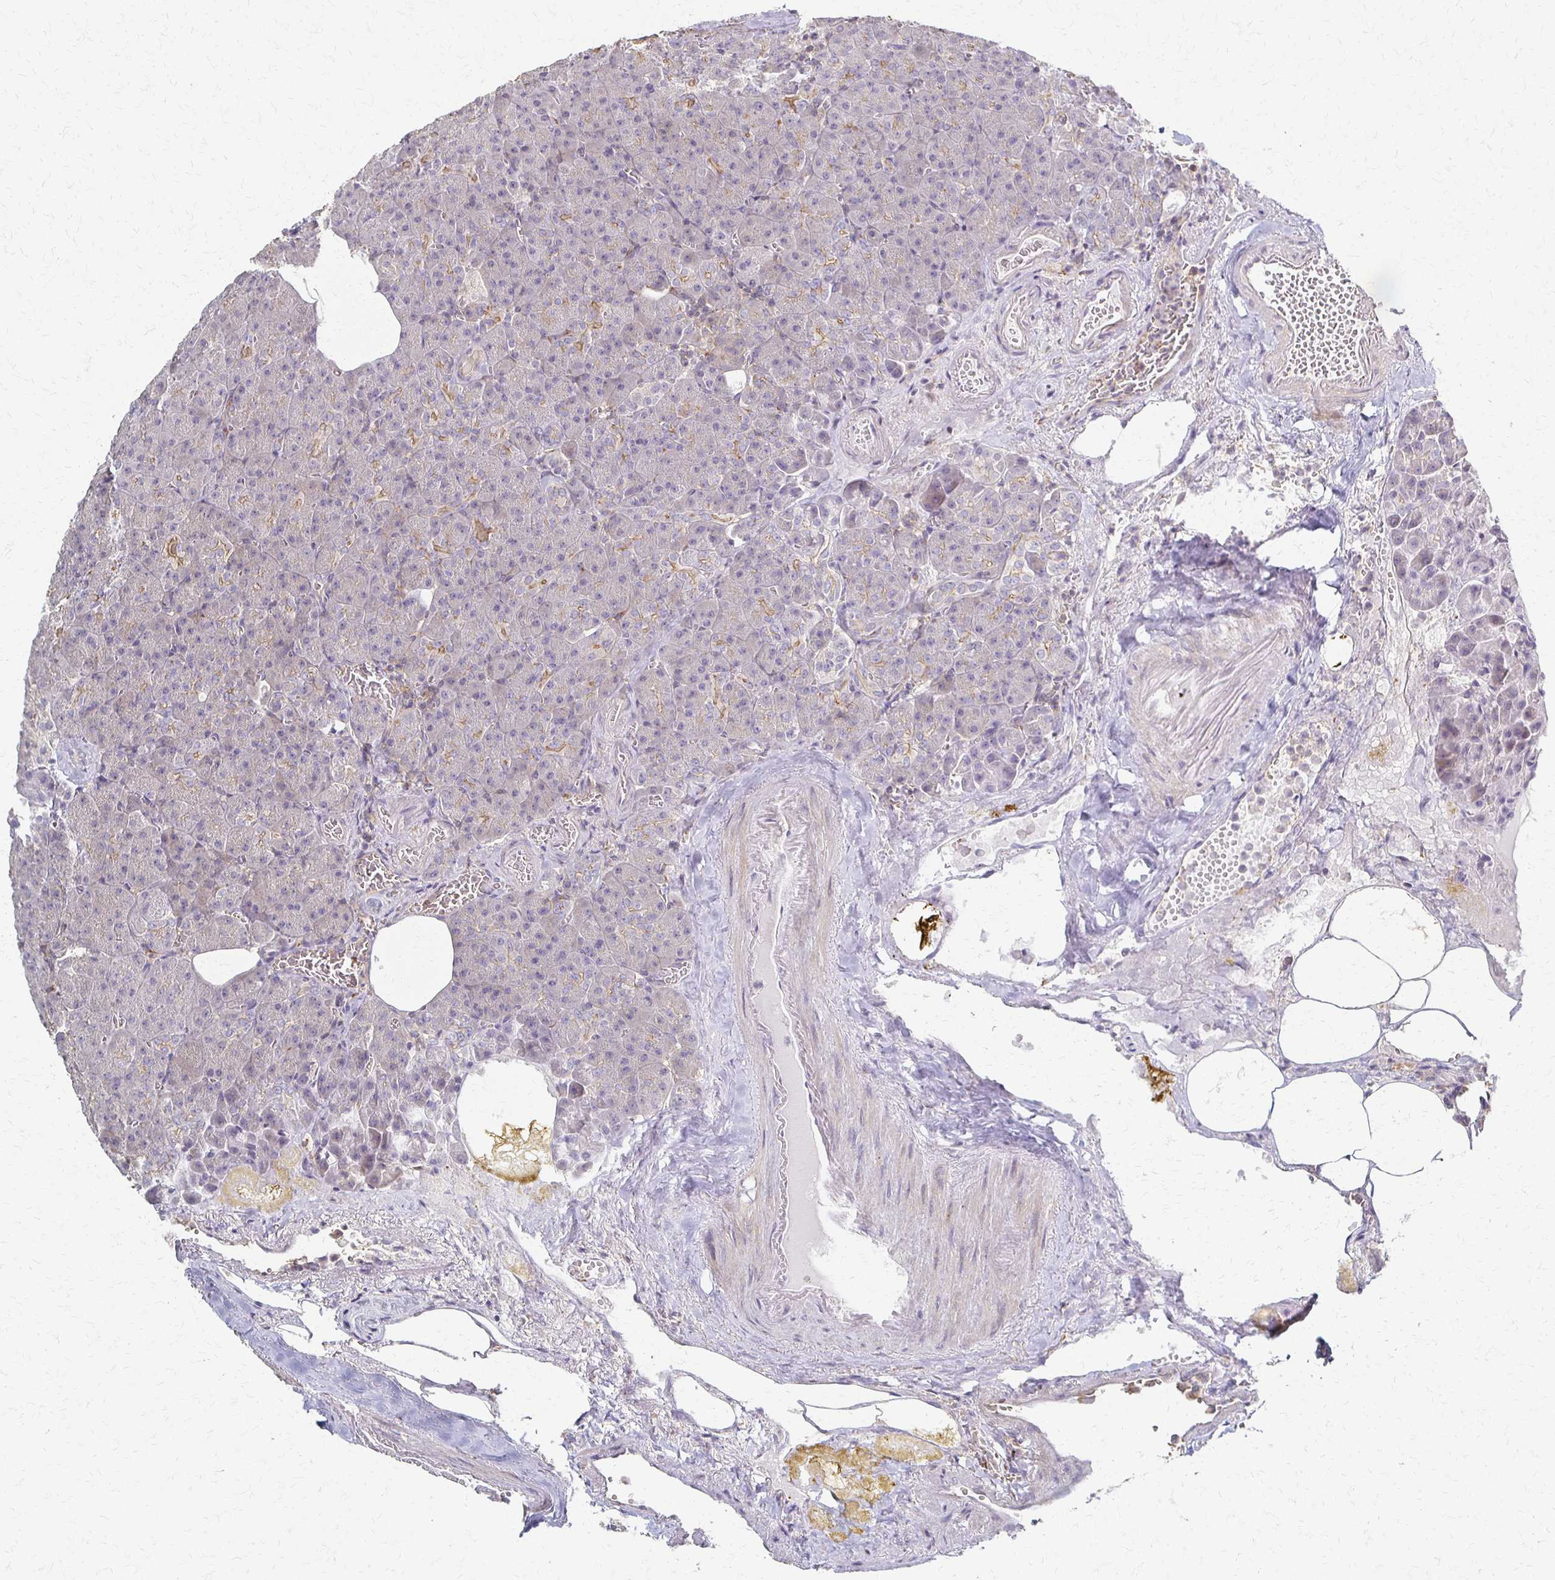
{"staining": {"intensity": "weak", "quantity": "25%-75%", "location": "cytoplasmic/membranous"}, "tissue": "pancreas", "cell_type": "Exocrine glandular cells", "image_type": "normal", "snomed": [{"axis": "morphology", "description": "Normal tissue, NOS"}, {"axis": "topography", "description": "Pancreas"}], "caption": "Brown immunohistochemical staining in benign human pancreas shows weak cytoplasmic/membranous expression in approximately 25%-75% of exocrine glandular cells. The staining was performed using DAB, with brown indicating positive protein expression. Nuclei are stained blue with hematoxylin.", "gene": "C1QTNF7", "patient": {"sex": "female", "age": 74}}